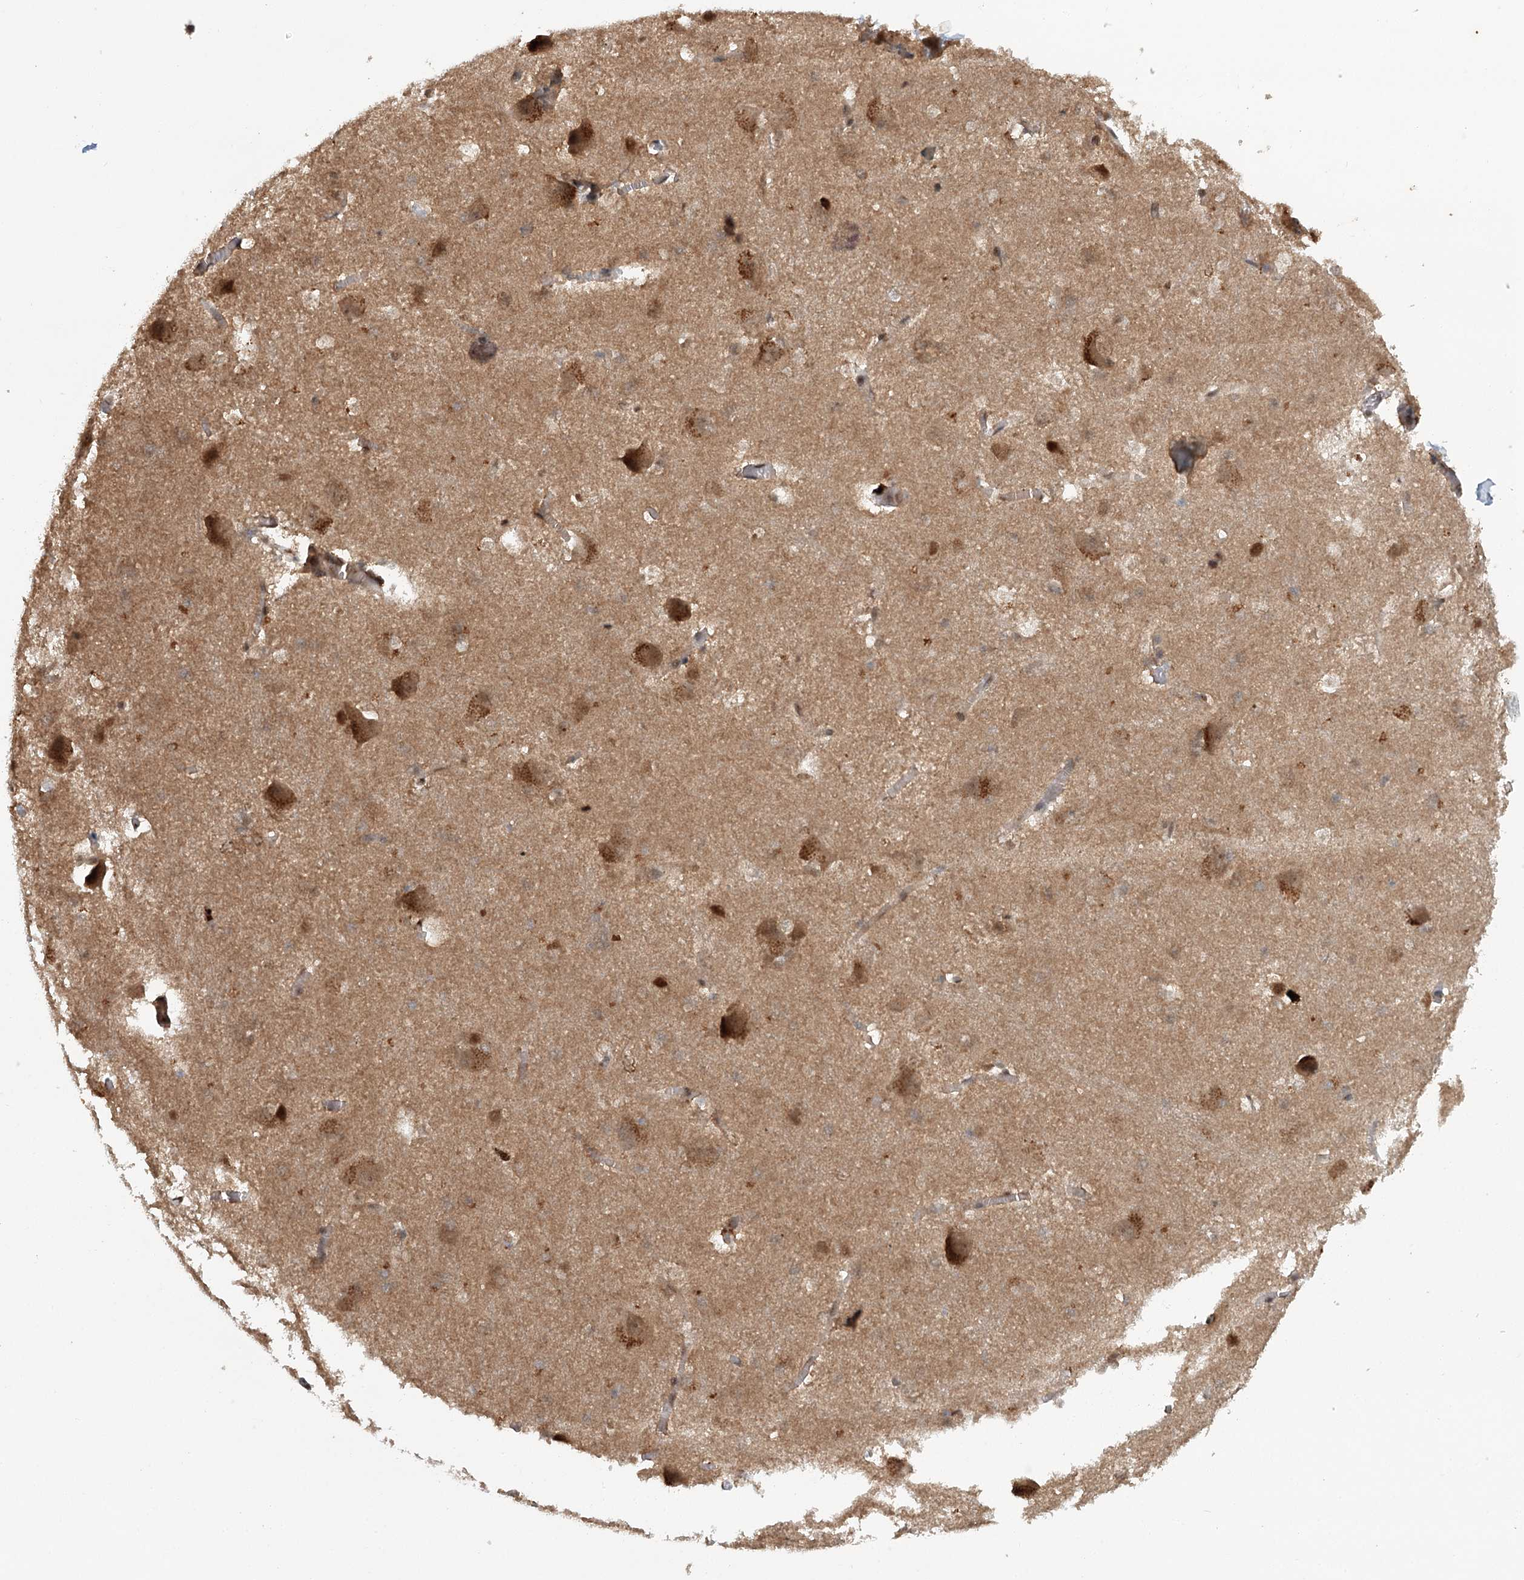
{"staining": {"intensity": "moderate", "quantity": "<25%", "location": "cytoplasmic/membranous"}, "tissue": "caudate", "cell_type": "Glial cells", "image_type": "normal", "snomed": [{"axis": "morphology", "description": "Normal tissue, NOS"}, {"axis": "topography", "description": "Lateral ventricle wall"}], "caption": "An image of human caudate stained for a protein exhibits moderate cytoplasmic/membranous brown staining in glial cells. The protein is shown in brown color, while the nuclei are stained blue.", "gene": "N6AMT1", "patient": {"sex": "male", "age": 37}}